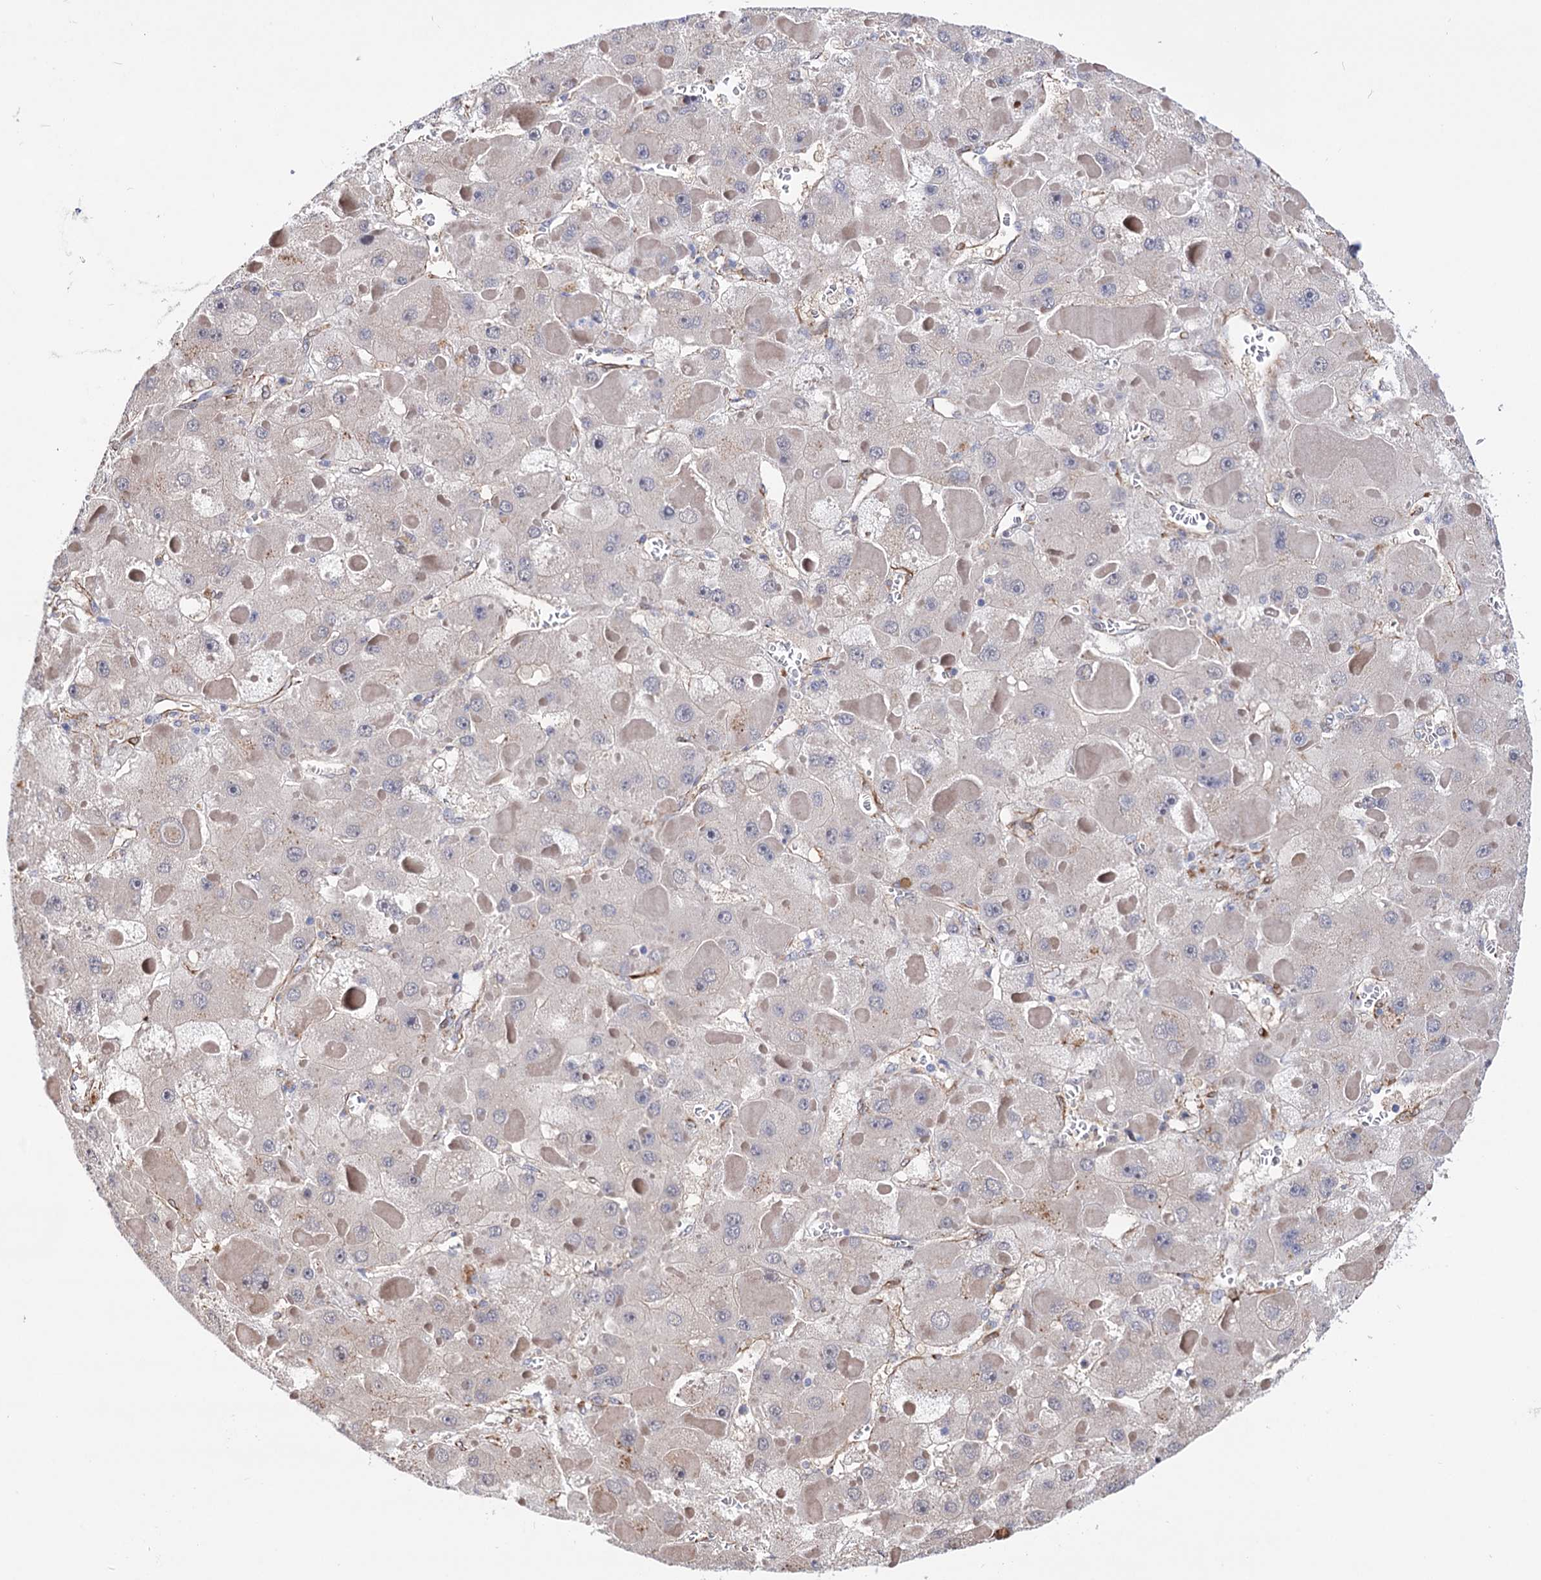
{"staining": {"intensity": "negative", "quantity": "none", "location": "none"}, "tissue": "liver cancer", "cell_type": "Tumor cells", "image_type": "cancer", "snomed": [{"axis": "morphology", "description": "Carcinoma, Hepatocellular, NOS"}, {"axis": "topography", "description": "Liver"}], "caption": "IHC of human hepatocellular carcinoma (liver) displays no expression in tumor cells. The staining was performed using DAB to visualize the protein expression in brown, while the nuclei were stained in blue with hematoxylin (Magnification: 20x).", "gene": "C11orf96", "patient": {"sex": "female", "age": 73}}